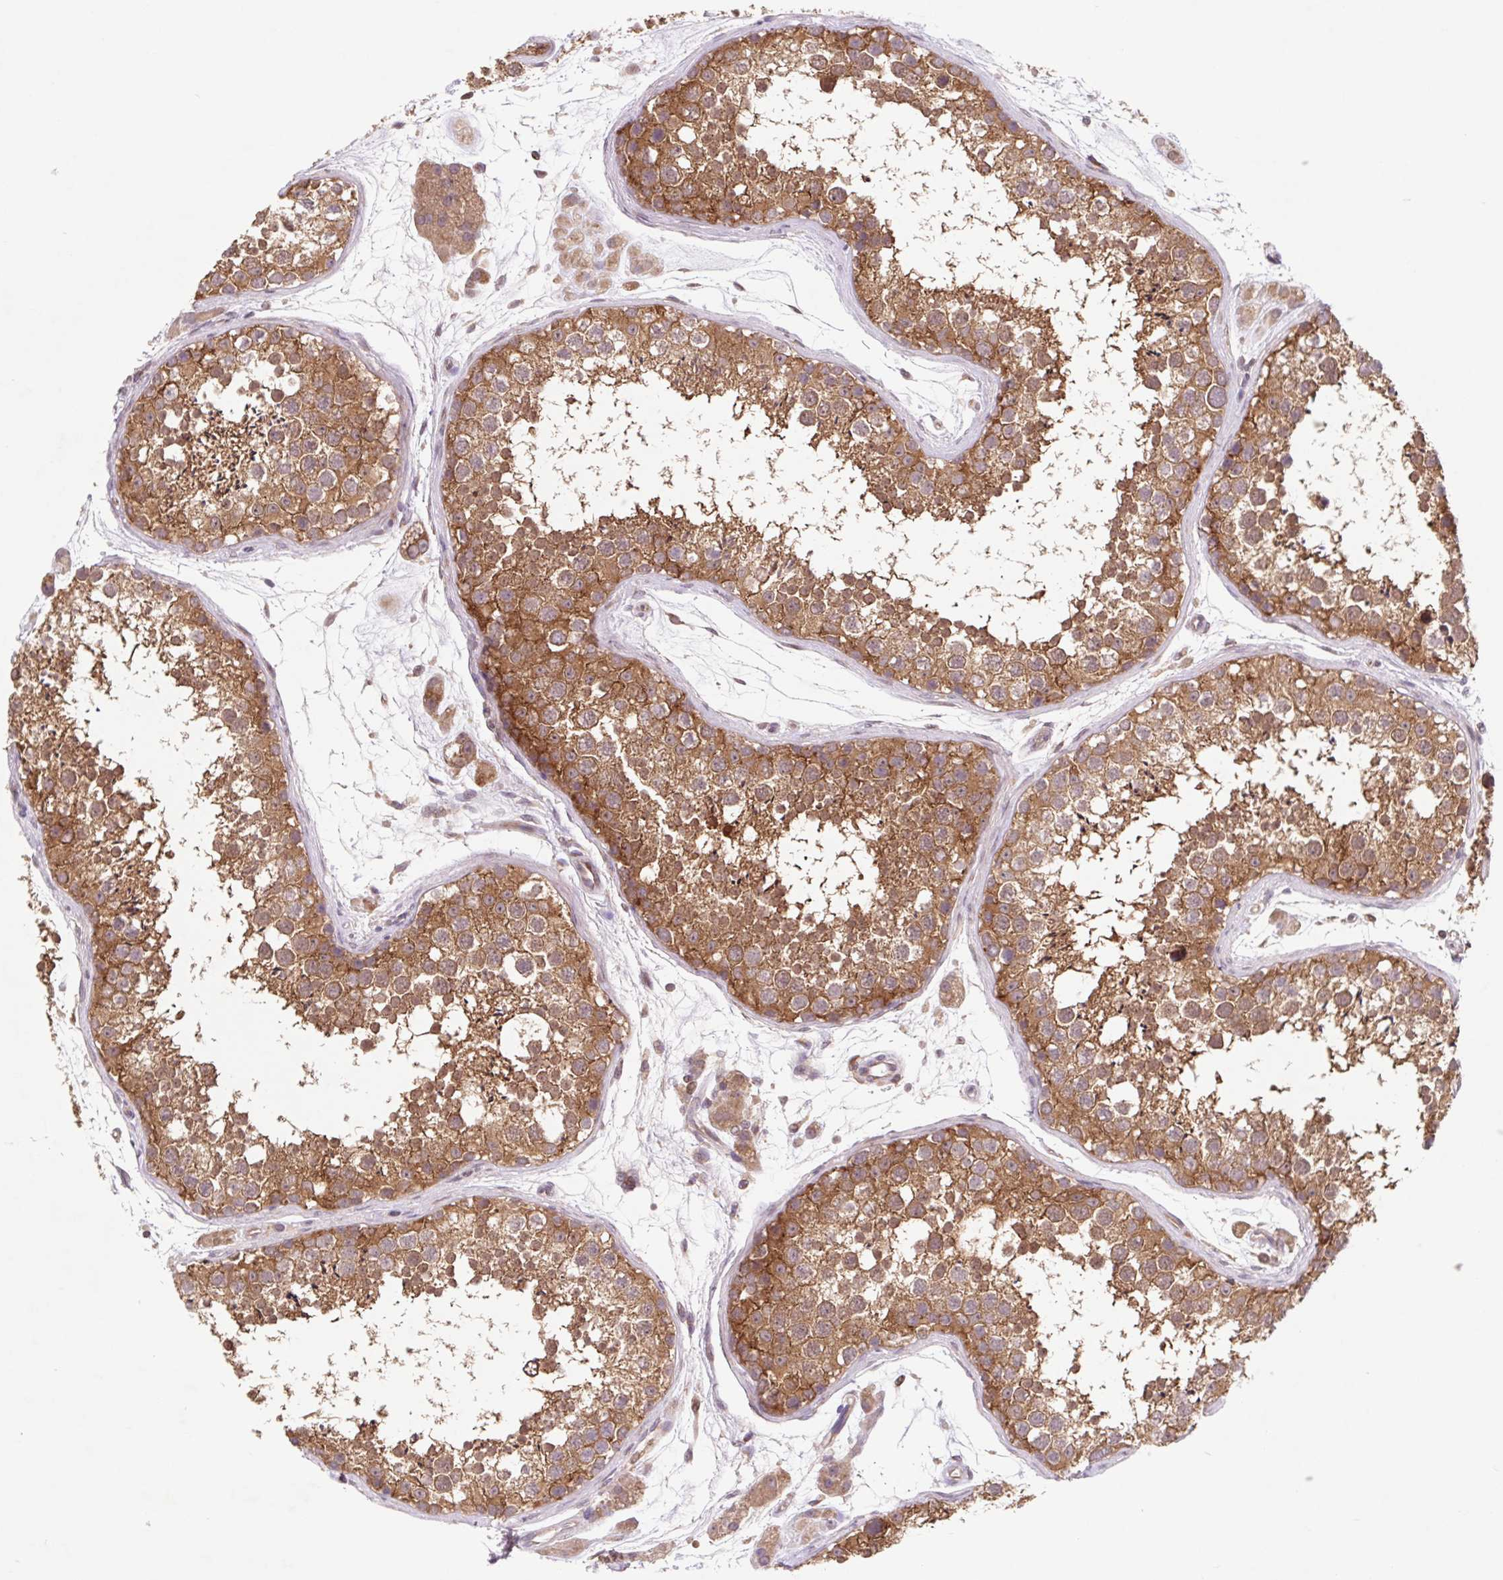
{"staining": {"intensity": "moderate", "quantity": ">75%", "location": "cytoplasmic/membranous"}, "tissue": "testis", "cell_type": "Cells in seminiferous ducts", "image_type": "normal", "snomed": [{"axis": "morphology", "description": "Normal tissue, NOS"}, {"axis": "topography", "description": "Testis"}], "caption": "Moderate cytoplasmic/membranous positivity for a protein is identified in approximately >75% of cells in seminiferous ducts of normal testis using IHC.", "gene": "HFE", "patient": {"sex": "male", "age": 41}}